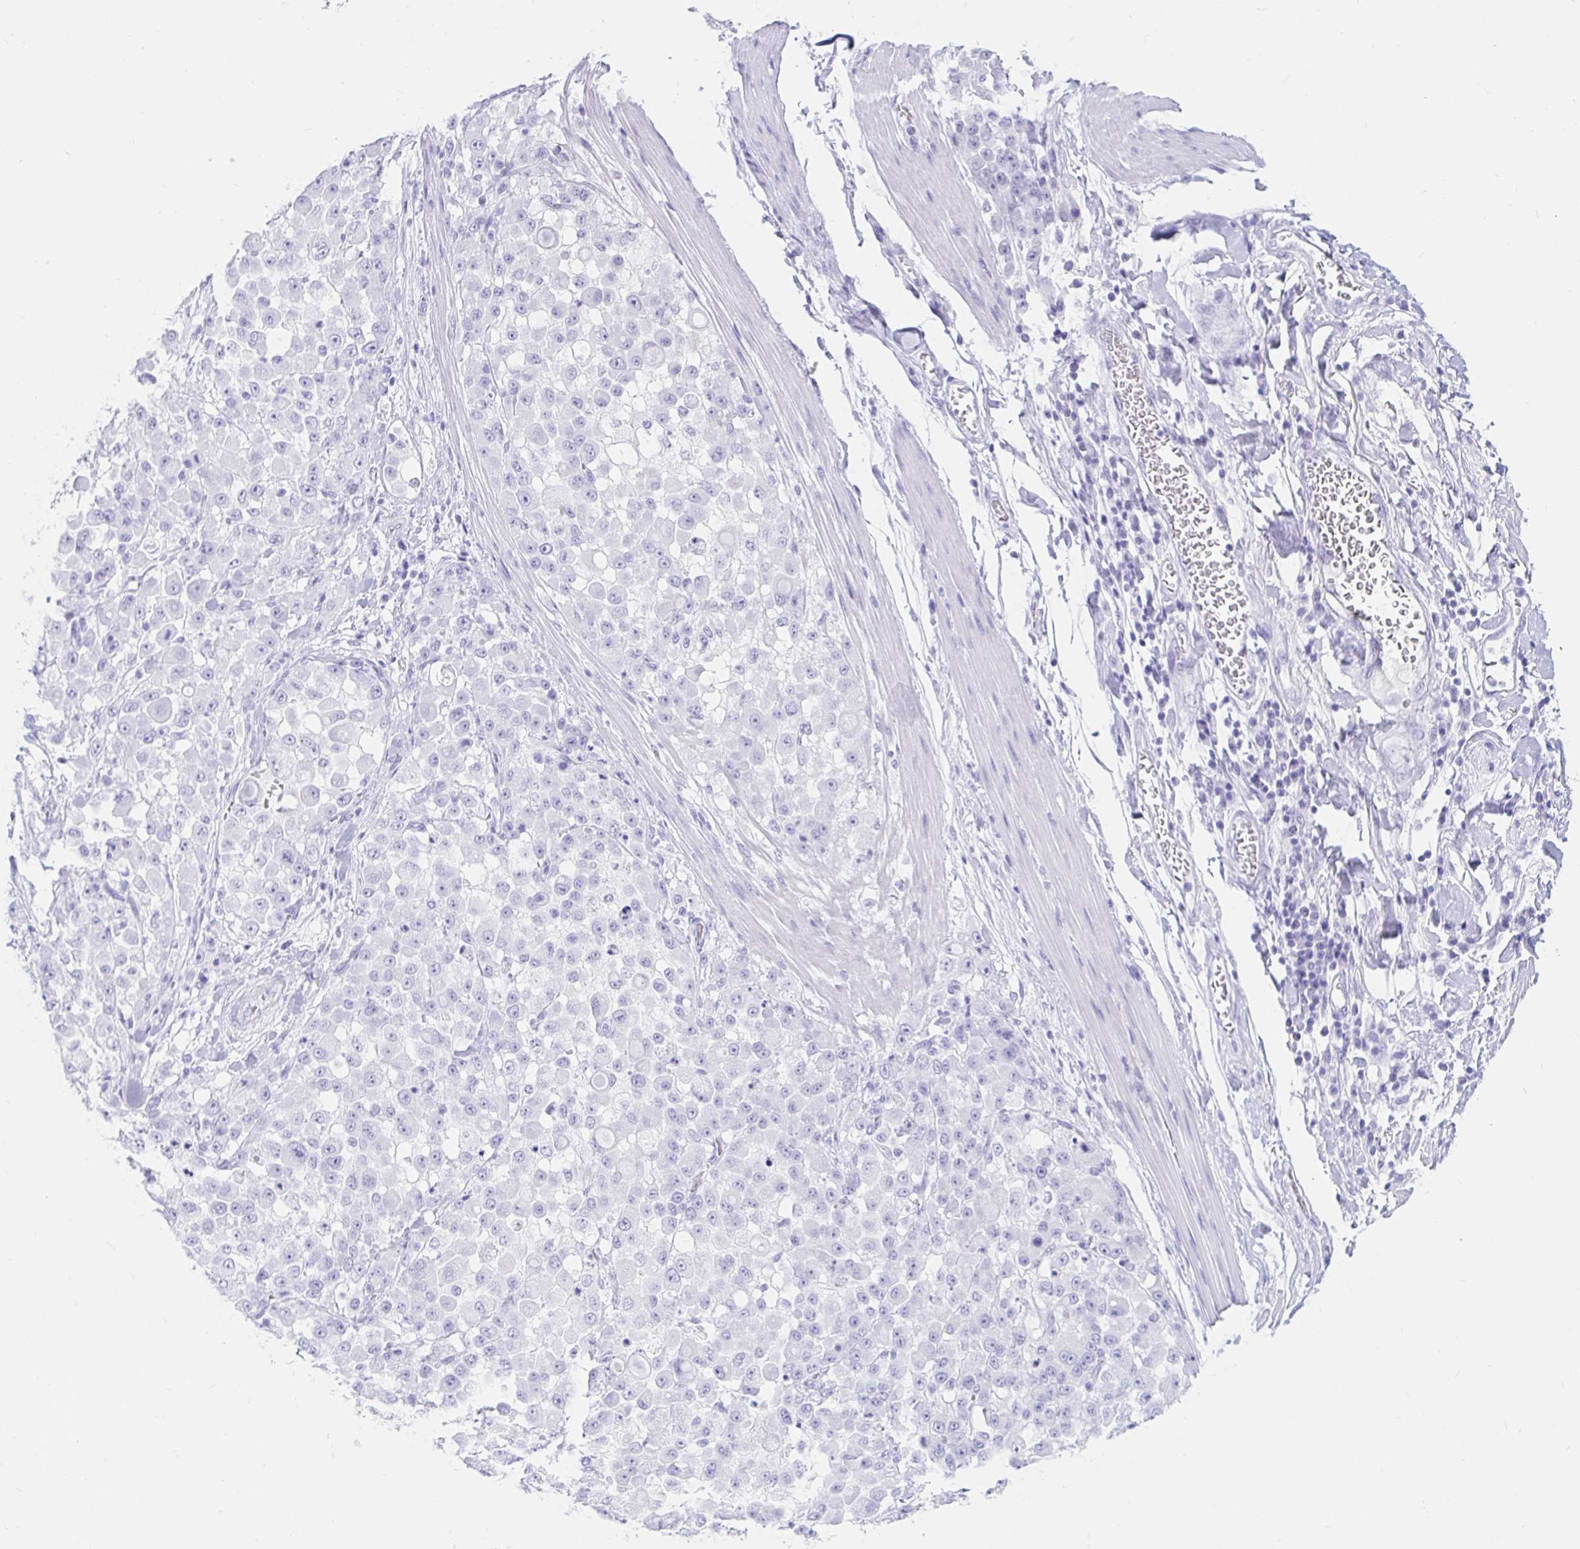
{"staining": {"intensity": "negative", "quantity": "none", "location": "none"}, "tissue": "stomach cancer", "cell_type": "Tumor cells", "image_type": "cancer", "snomed": [{"axis": "morphology", "description": "Adenocarcinoma, NOS"}, {"axis": "topography", "description": "Stomach"}], "caption": "Protein analysis of adenocarcinoma (stomach) exhibits no significant expression in tumor cells.", "gene": "OR6T1", "patient": {"sex": "female", "age": 76}}